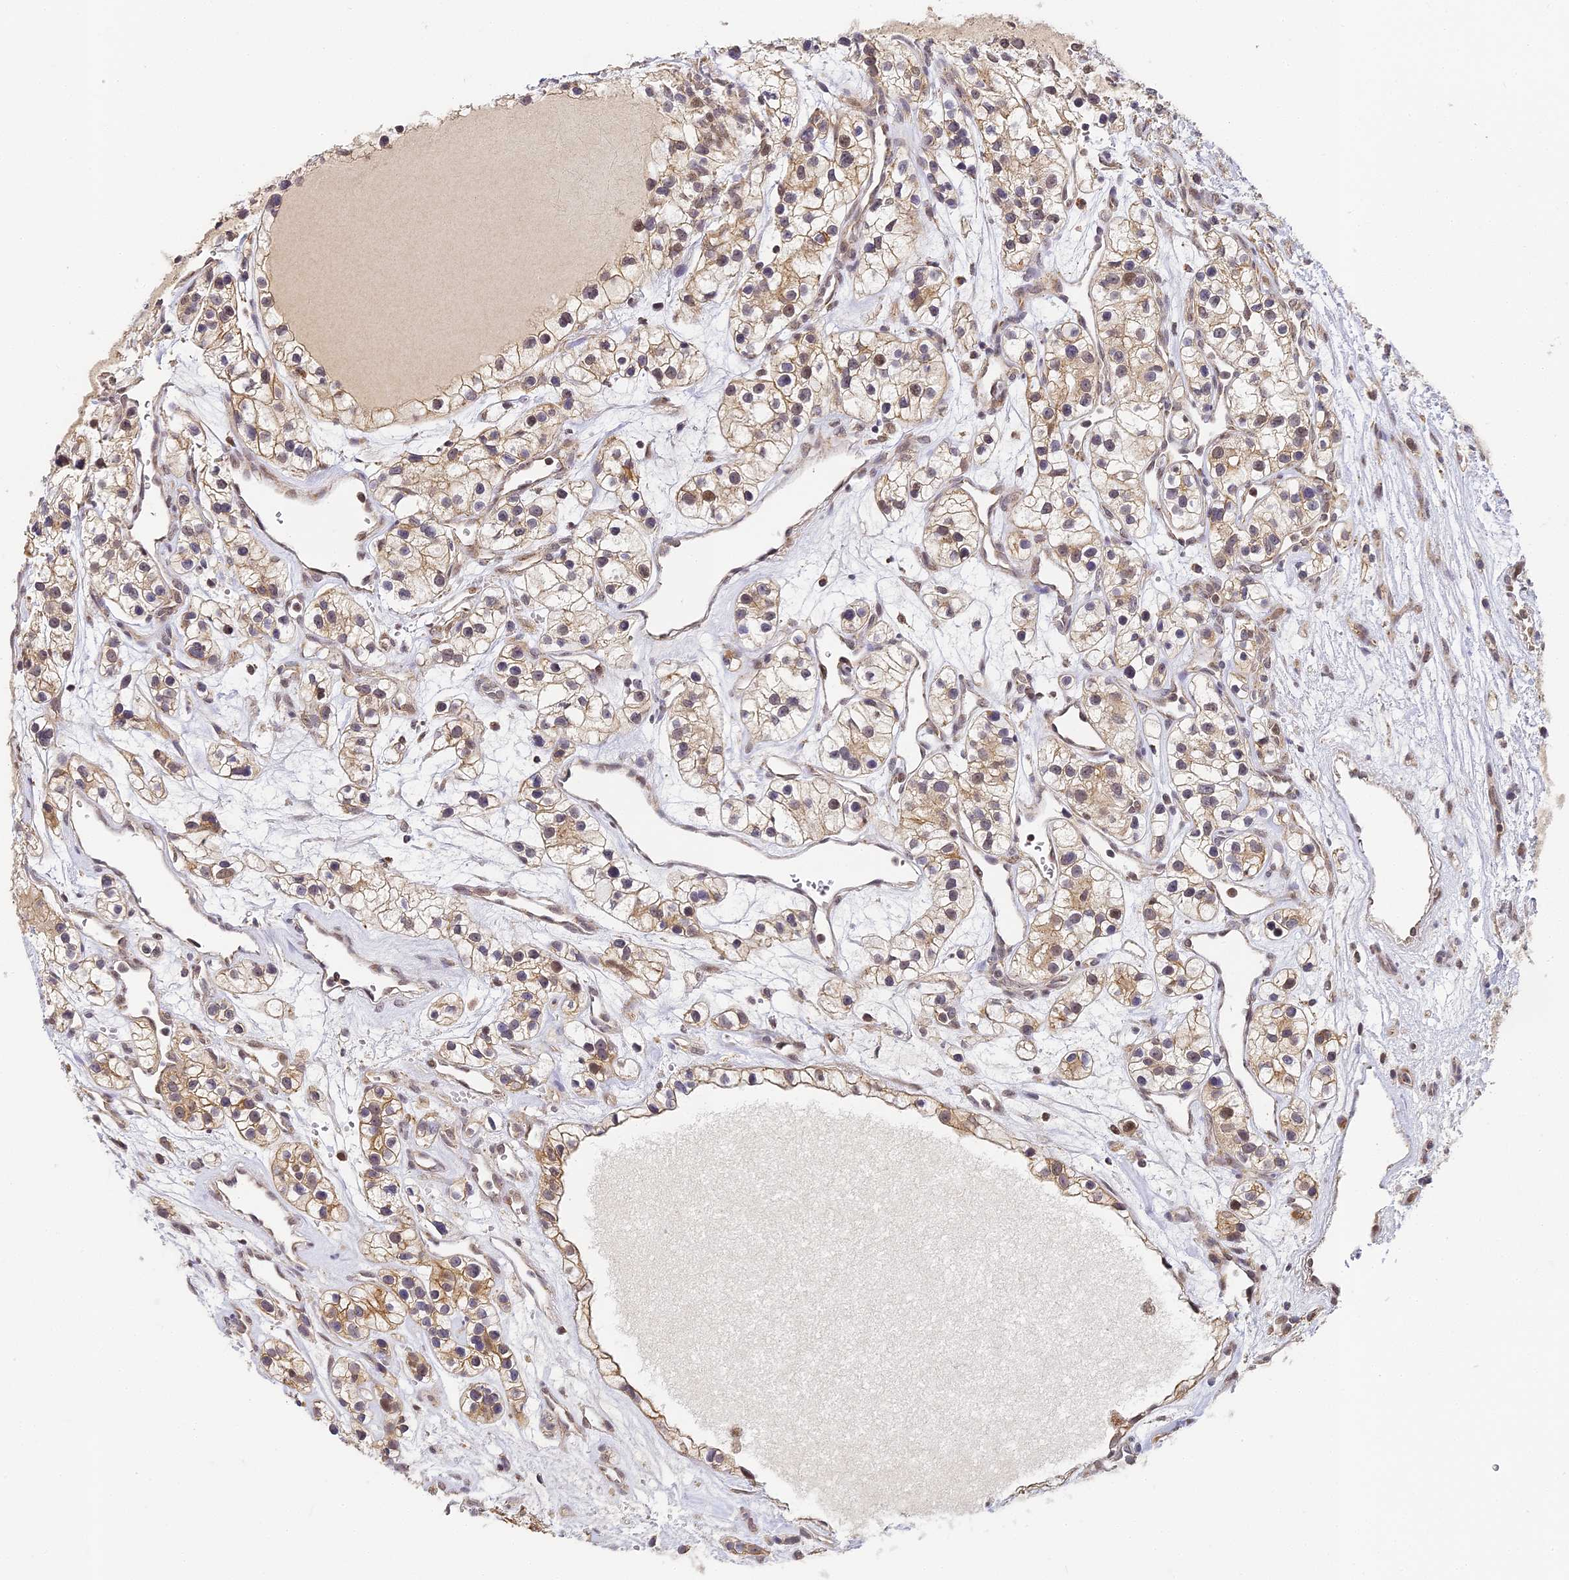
{"staining": {"intensity": "moderate", "quantity": "25%-75%", "location": "cytoplasmic/membranous,nuclear"}, "tissue": "renal cancer", "cell_type": "Tumor cells", "image_type": "cancer", "snomed": [{"axis": "morphology", "description": "Adenocarcinoma, NOS"}, {"axis": "topography", "description": "Kidney"}], "caption": "Adenocarcinoma (renal) stained for a protein exhibits moderate cytoplasmic/membranous and nuclear positivity in tumor cells.", "gene": "DNAAF10", "patient": {"sex": "female", "age": 57}}